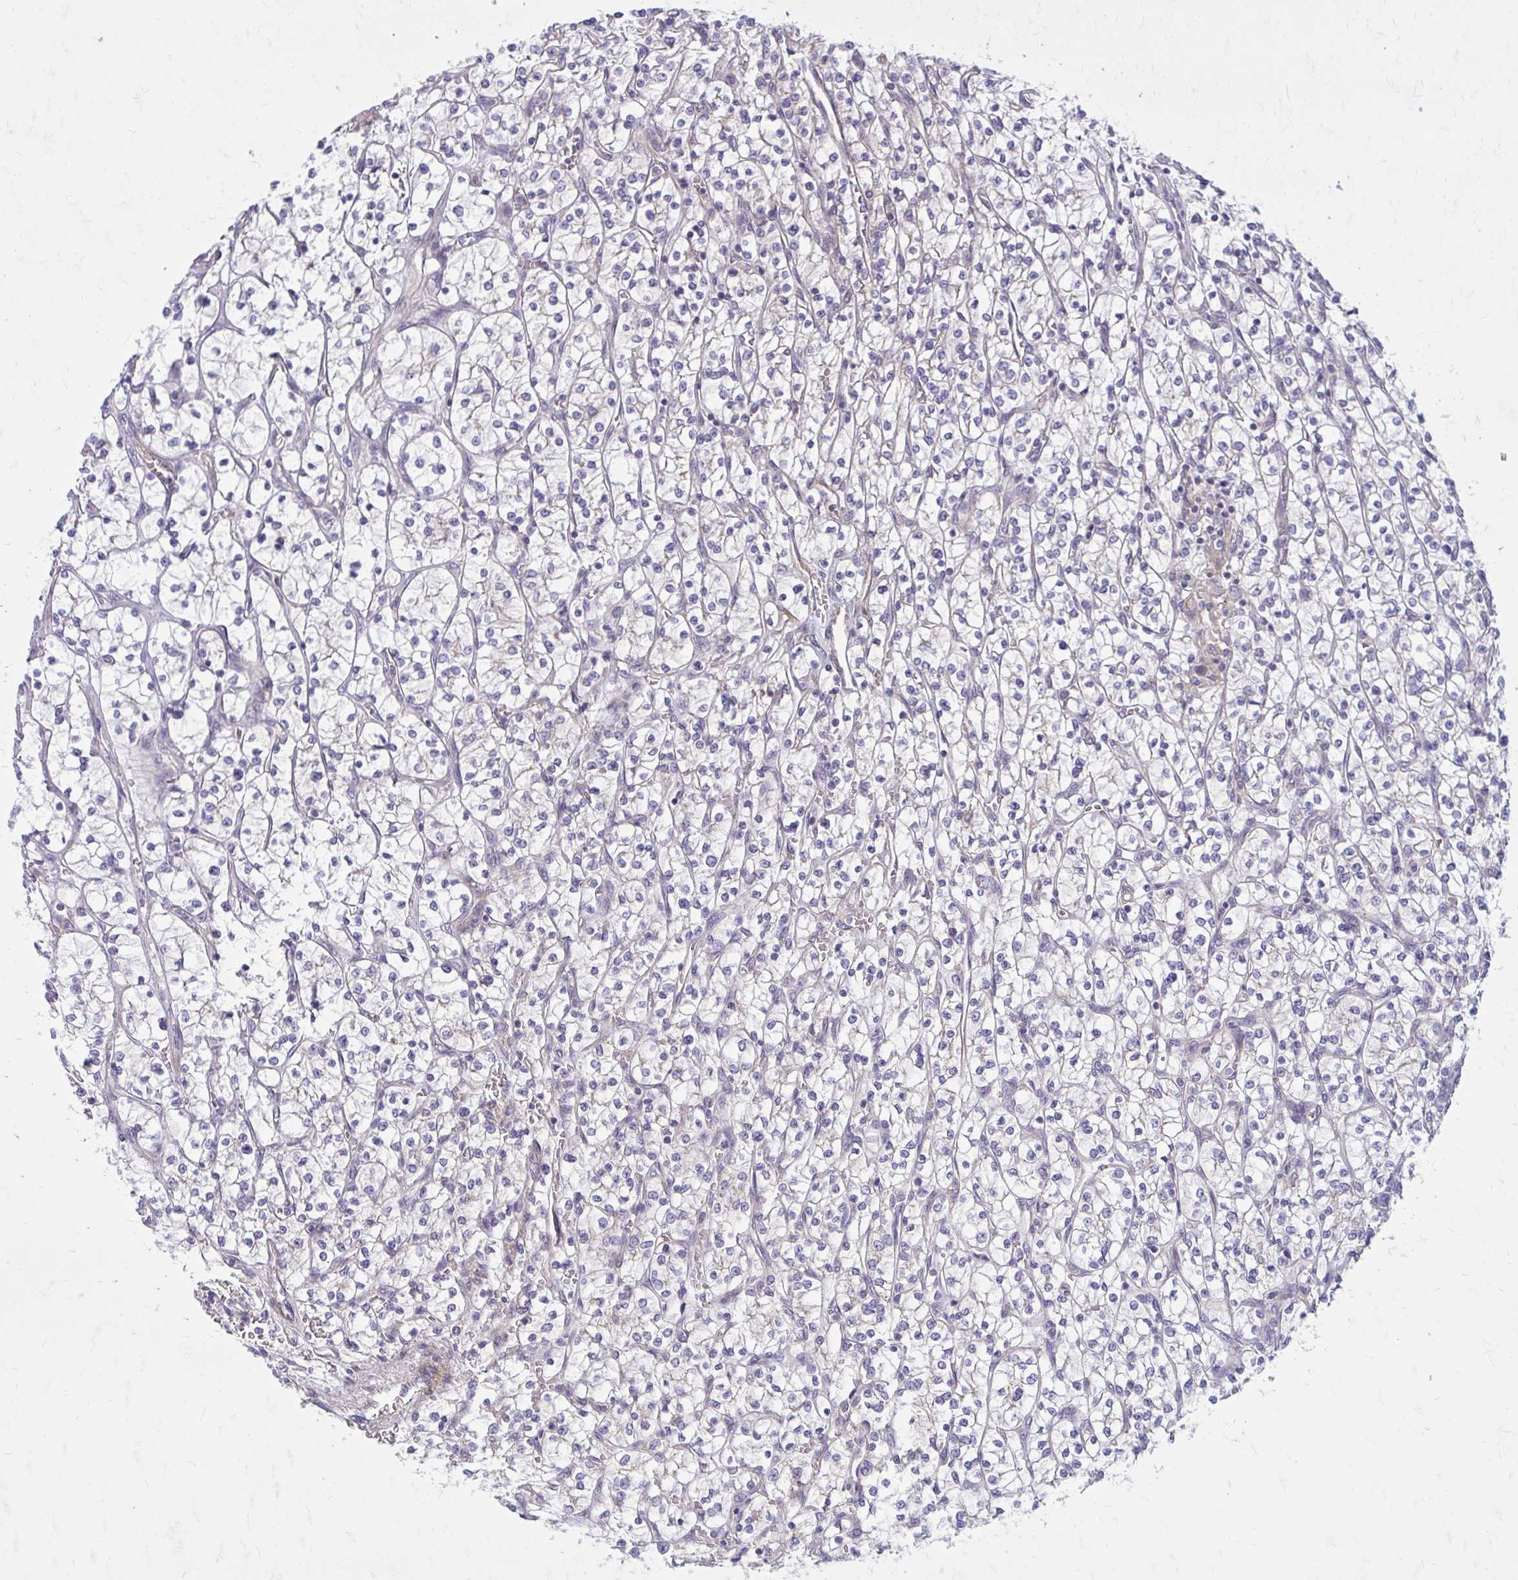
{"staining": {"intensity": "negative", "quantity": "none", "location": "none"}, "tissue": "renal cancer", "cell_type": "Tumor cells", "image_type": "cancer", "snomed": [{"axis": "morphology", "description": "Adenocarcinoma, NOS"}, {"axis": "topography", "description": "Kidney"}], "caption": "Tumor cells show no significant protein staining in renal cancer.", "gene": "FAP", "patient": {"sex": "female", "age": 64}}